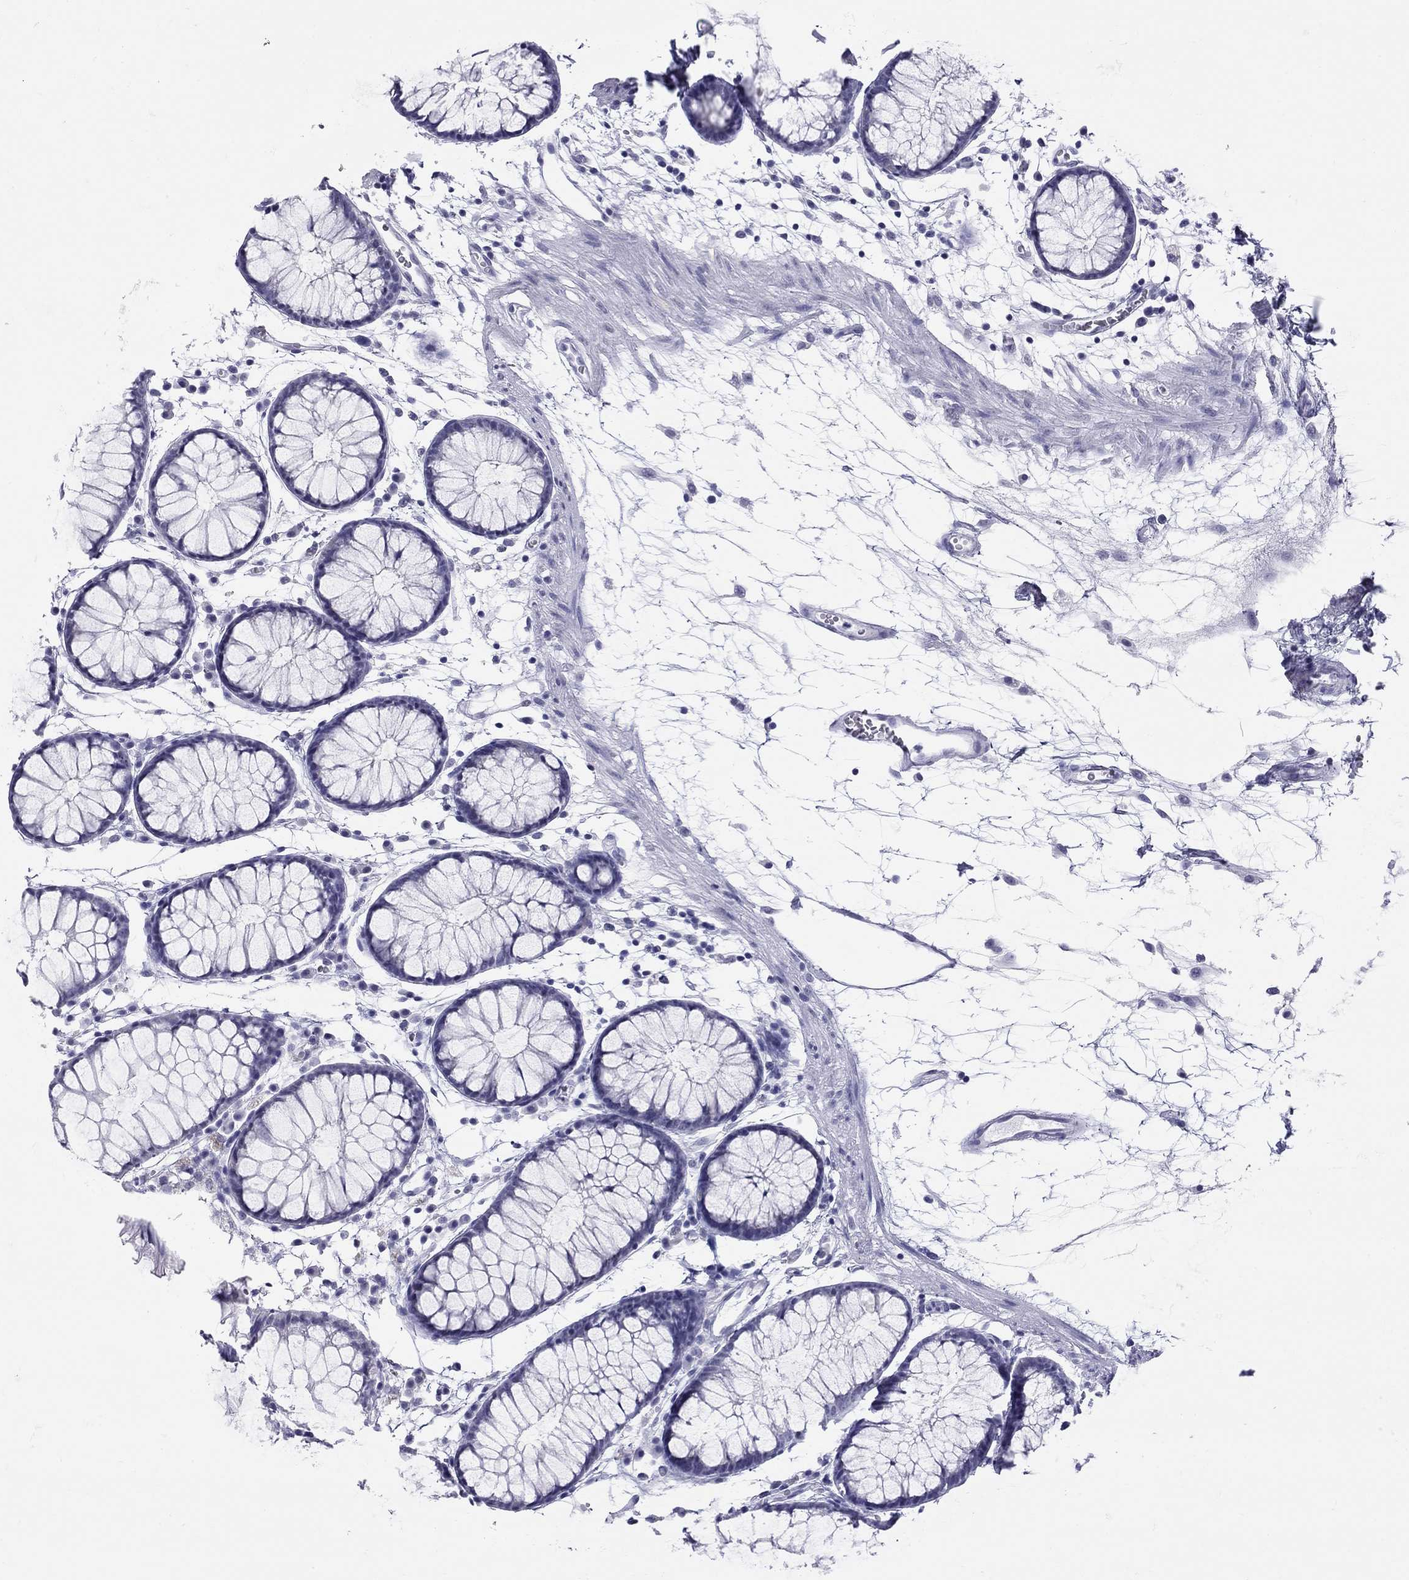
{"staining": {"intensity": "negative", "quantity": "none", "location": "none"}, "tissue": "colon", "cell_type": "Endothelial cells", "image_type": "normal", "snomed": [{"axis": "morphology", "description": "Normal tissue, NOS"}, {"axis": "morphology", "description": "Adenocarcinoma, NOS"}, {"axis": "topography", "description": "Colon"}], "caption": "DAB (3,3'-diaminobenzidine) immunohistochemical staining of unremarkable colon exhibits no significant staining in endothelial cells. (DAB (3,3'-diaminobenzidine) immunohistochemistry (IHC), high magnification).", "gene": "LYAR", "patient": {"sex": "male", "age": 65}}